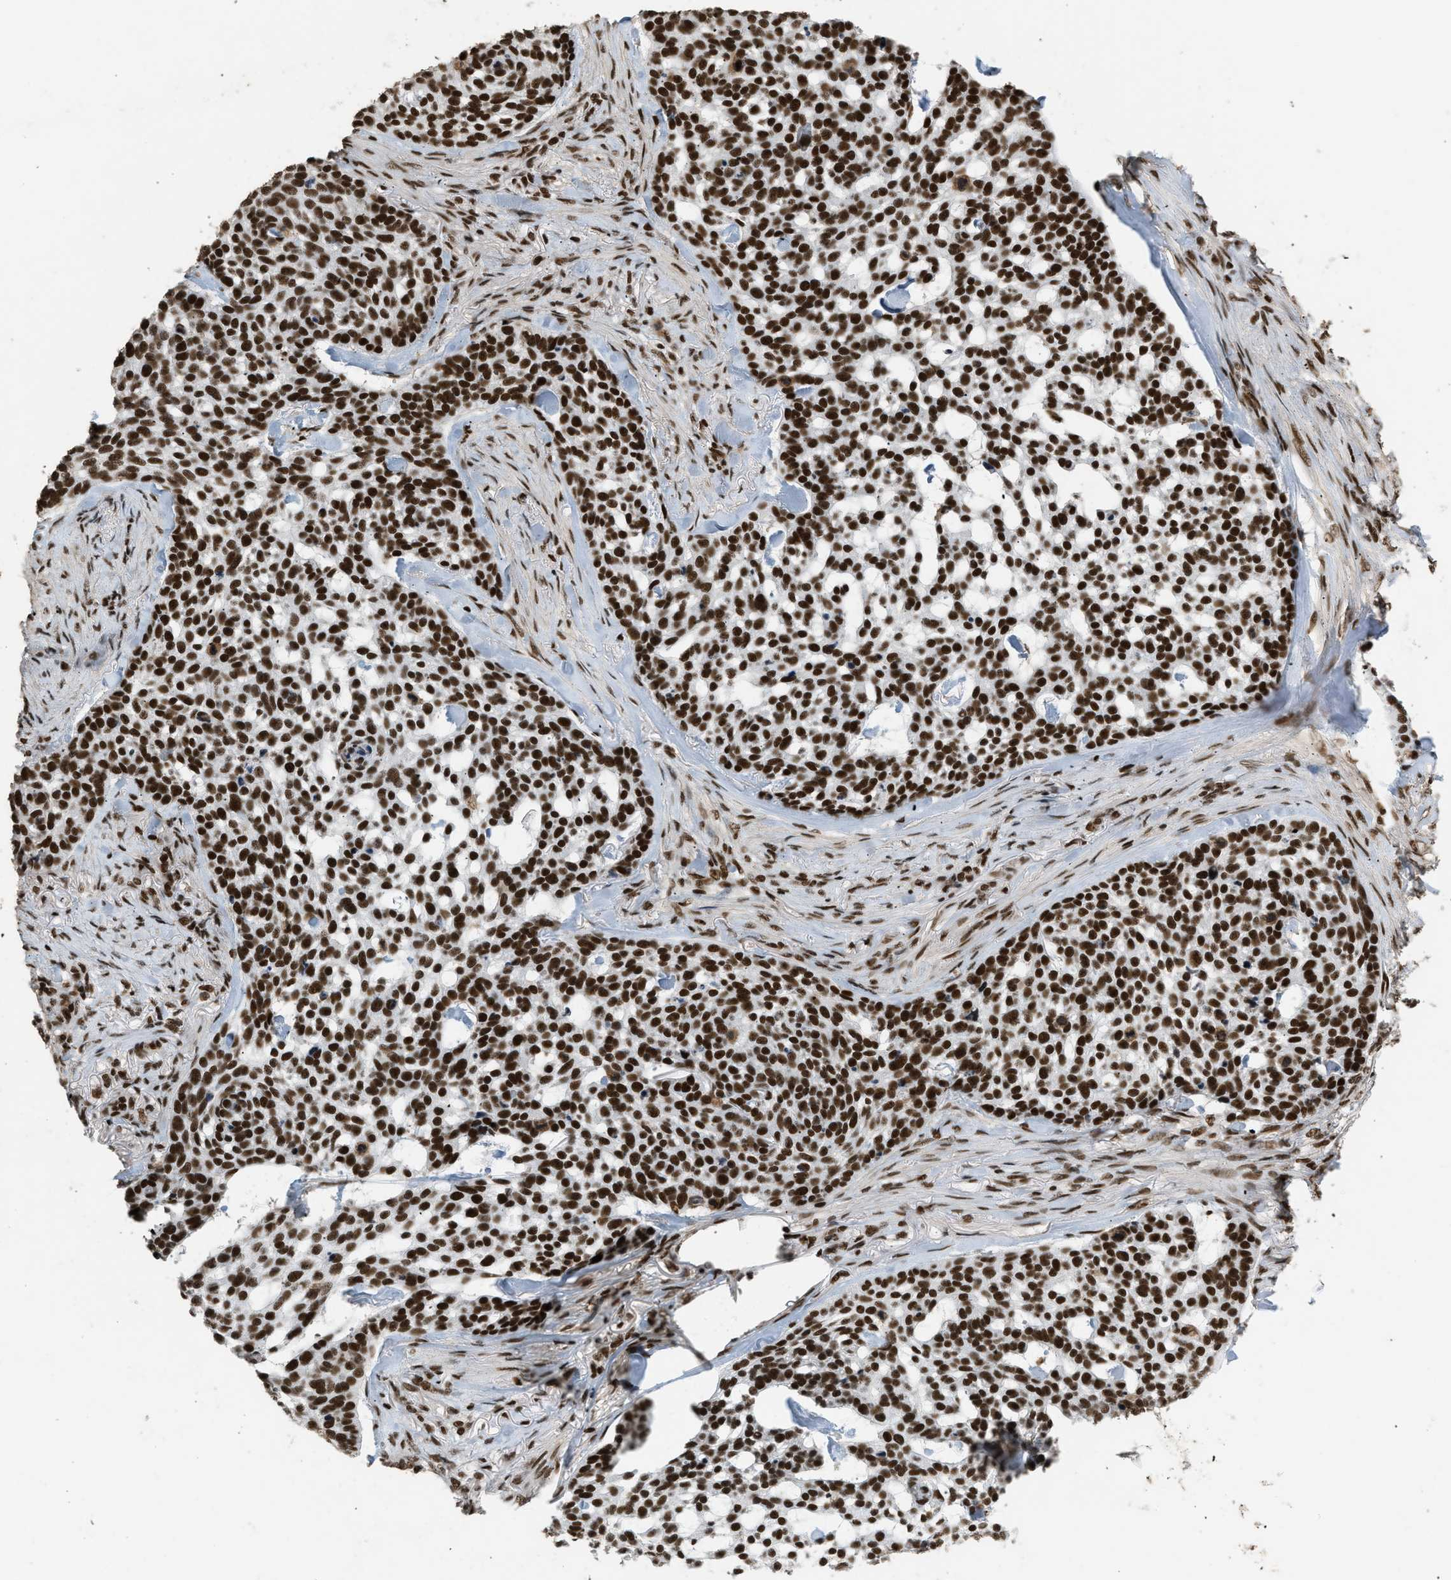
{"staining": {"intensity": "strong", "quantity": ">75%", "location": "nuclear"}, "tissue": "skin cancer", "cell_type": "Tumor cells", "image_type": "cancer", "snomed": [{"axis": "morphology", "description": "Basal cell carcinoma"}, {"axis": "topography", "description": "Skin"}], "caption": "DAB (3,3'-diaminobenzidine) immunohistochemical staining of skin cancer displays strong nuclear protein positivity in about >75% of tumor cells. The staining was performed using DAB (3,3'-diaminobenzidine), with brown indicating positive protein expression. Nuclei are stained blue with hematoxylin.", "gene": "SMARCB1", "patient": {"sex": "female", "age": 64}}